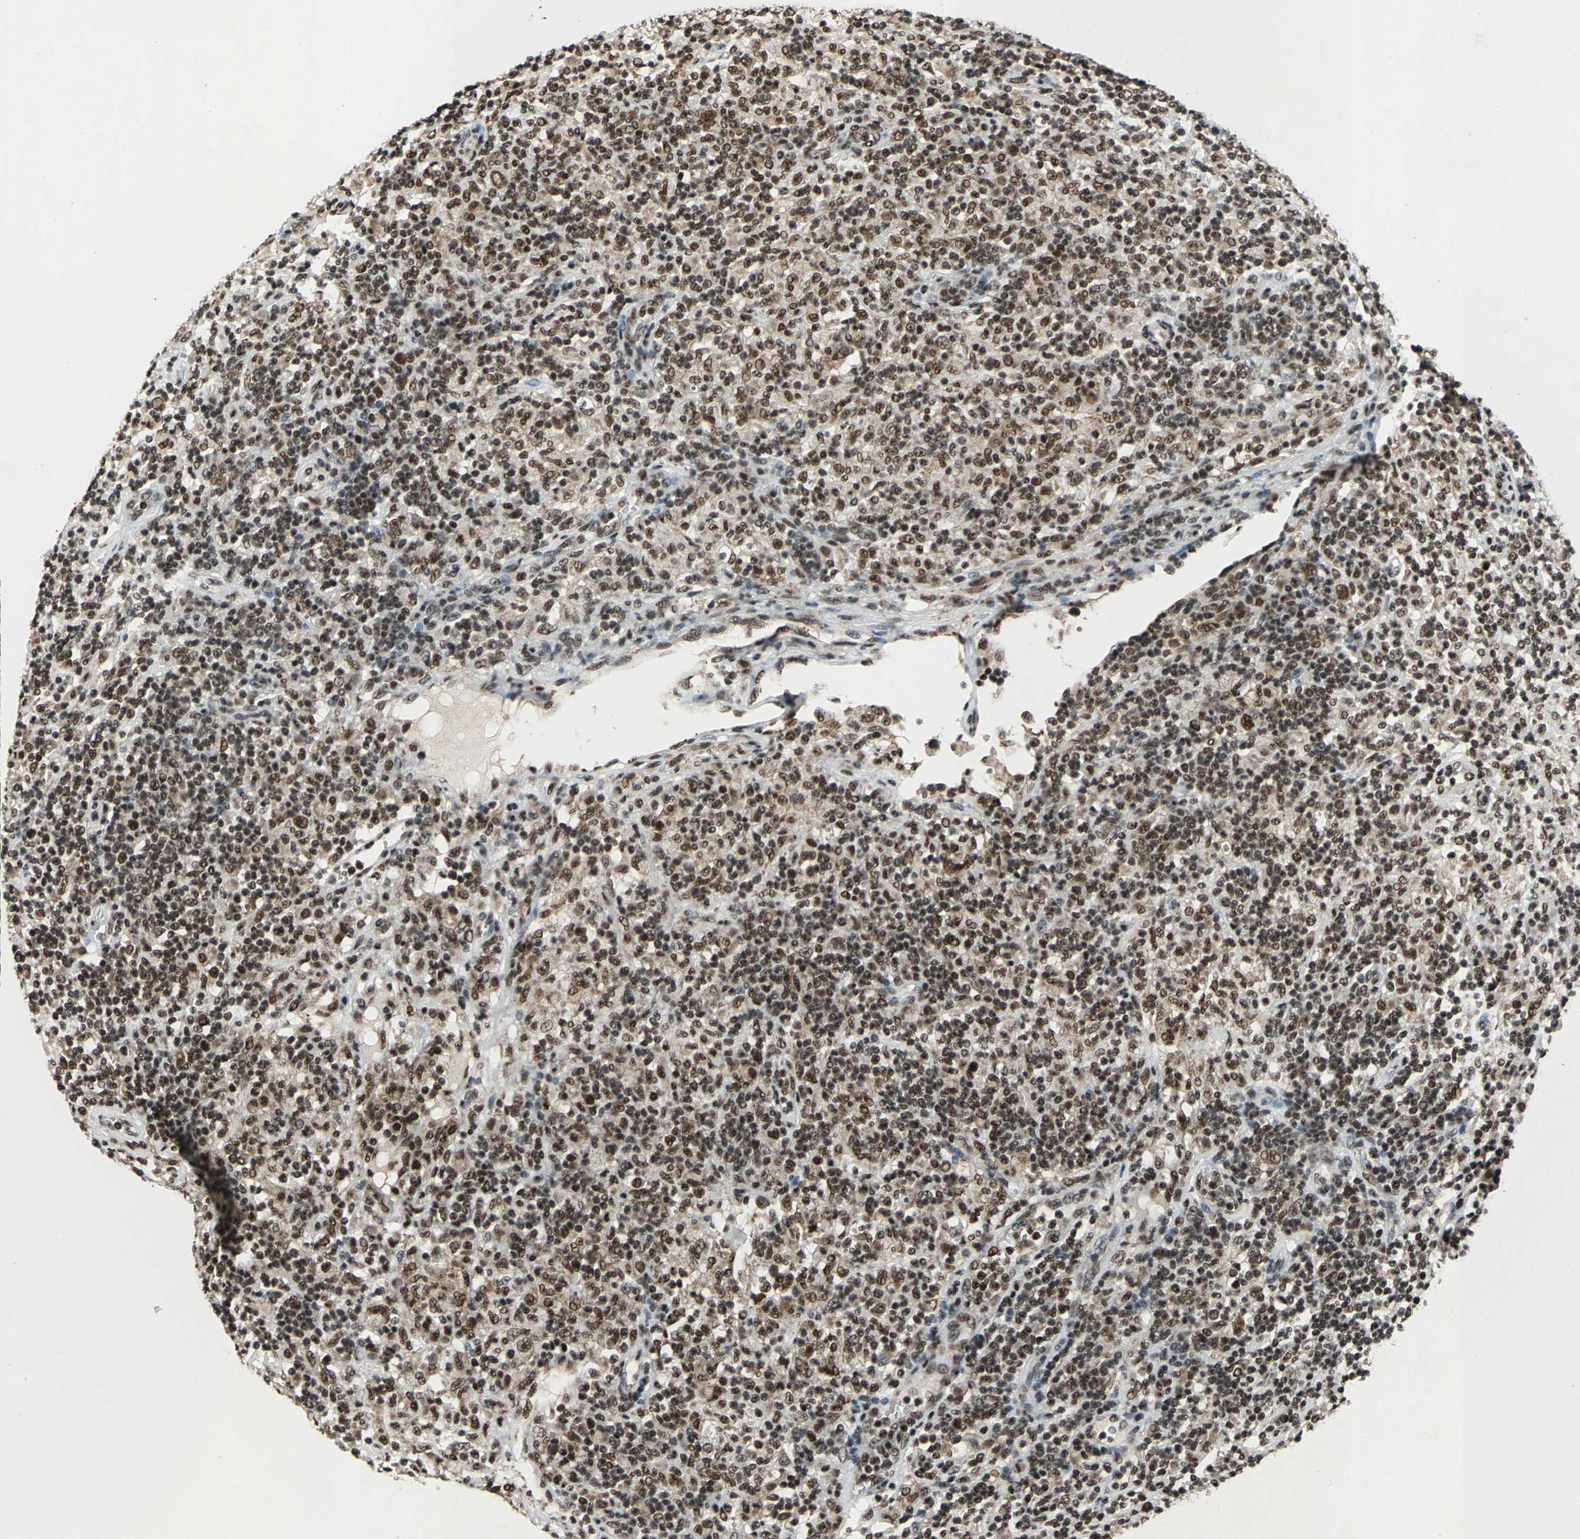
{"staining": {"intensity": "strong", "quantity": ">75%", "location": "nuclear"}, "tissue": "lymphoma", "cell_type": "Tumor cells", "image_type": "cancer", "snomed": [{"axis": "morphology", "description": "Hodgkin's disease, NOS"}, {"axis": "topography", "description": "Lymph node"}], "caption": "Immunohistochemical staining of Hodgkin's disease exhibits high levels of strong nuclear positivity in about >75% of tumor cells. The protein of interest is stained brown, and the nuclei are stained in blue (DAB (3,3'-diaminobenzidine) IHC with brightfield microscopy, high magnification).", "gene": "MTA2", "patient": {"sex": "male", "age": 70}}